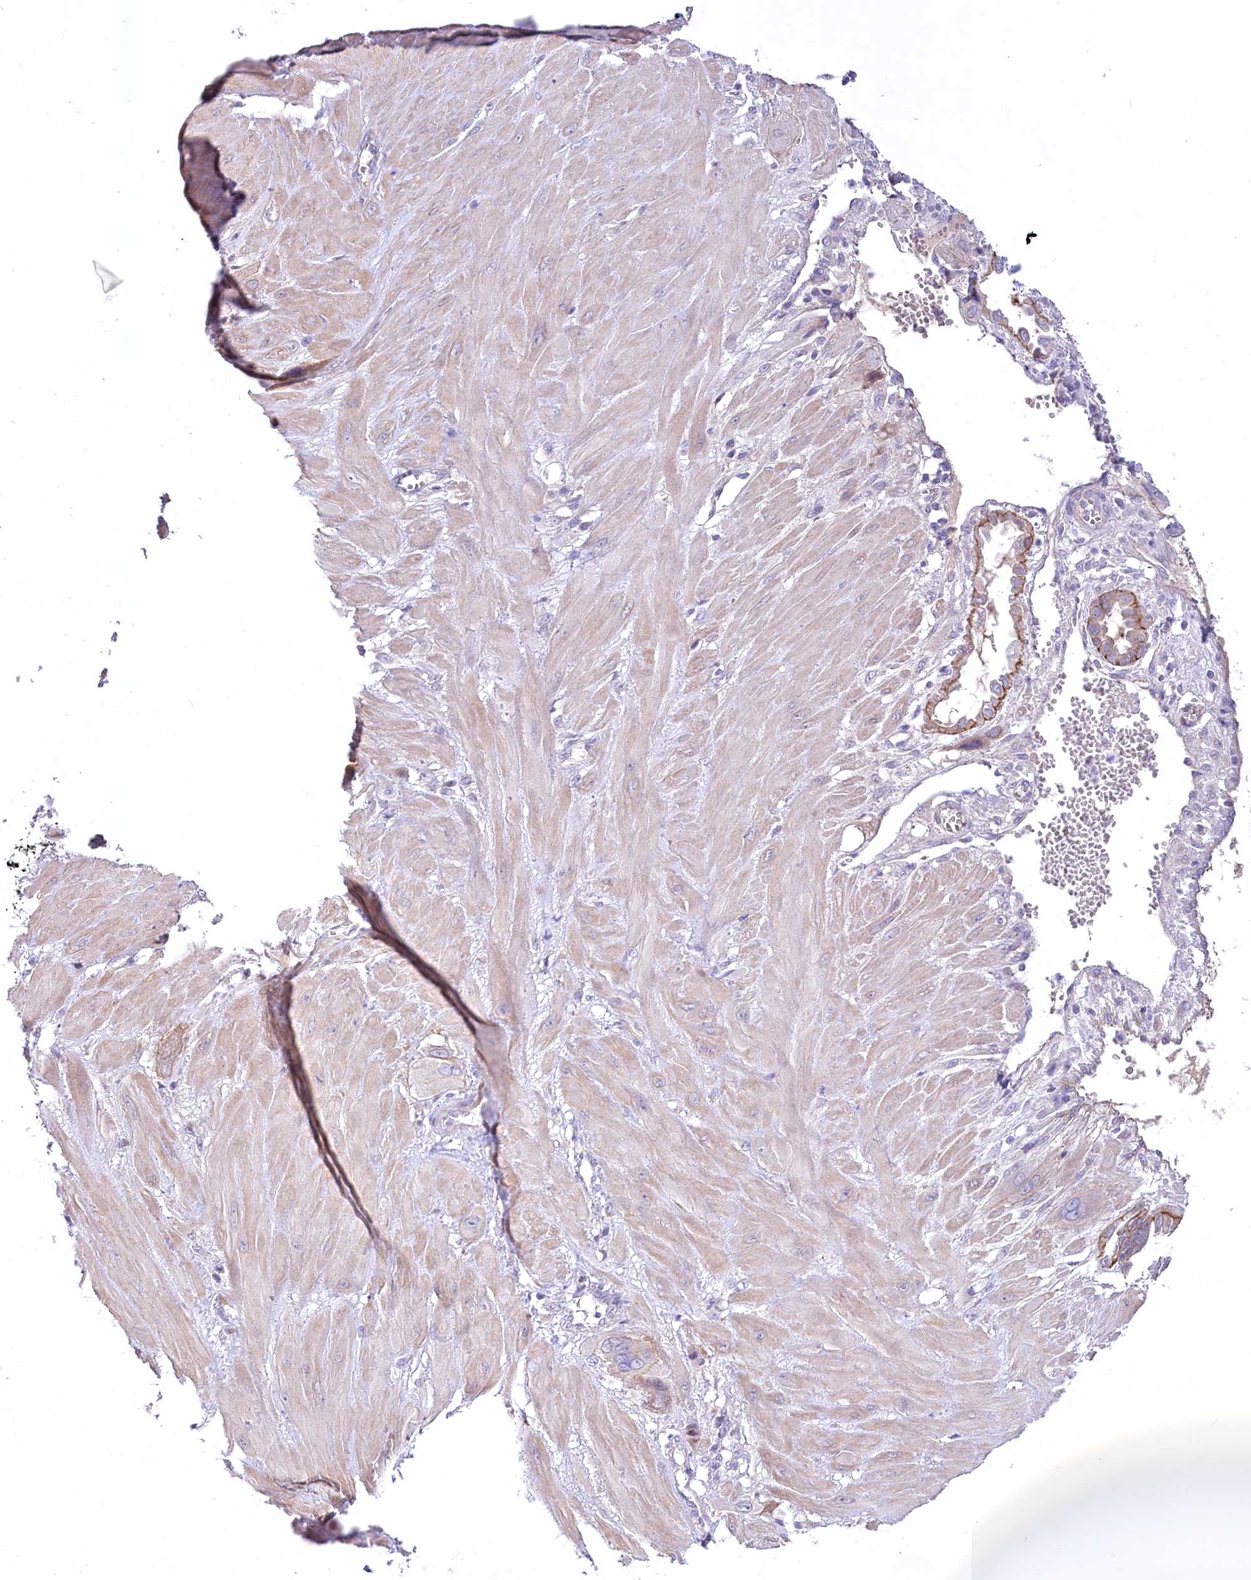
{"staining": {"intensity": "negative", "quantity": "none", "location": "none"}, "tissue": "cervical cancer", "cell_type": "Tumor cells", "image_type": "cancer", "snomed": [{"axis": "morphology", "description": "Squamous cell carcinoma, NOS"}, {"axis": "topography", "description": "Cervix"}], "caption": "DAB immunohistochemical staining of human cervical squamous cell carcinoma demonstrates no significant positivity in tumor cells.", "gene": "CEP164", "patient": {"sex": "female", "age": 34}}